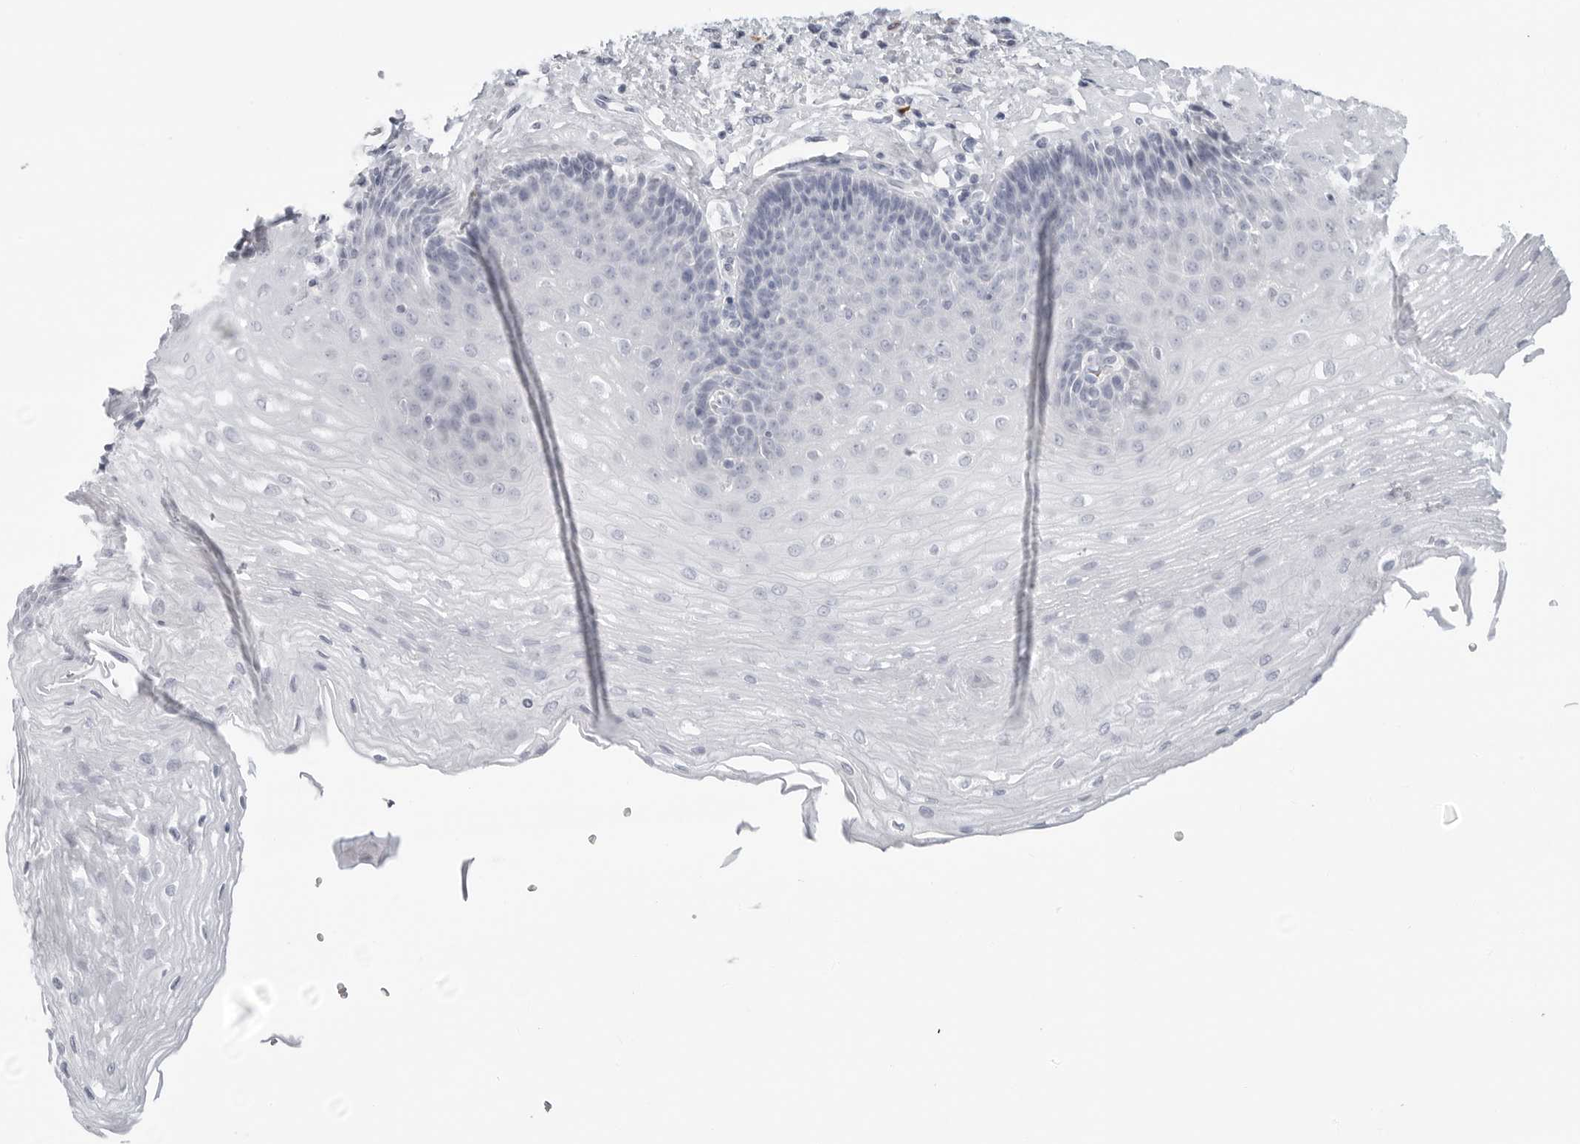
{"staining": {"intensity": "negative", "quantity": "none", "location": "none"}, "tissue": "esophagus", "cell_type": "Squamous epithelial cells", "image_type": "normal", "snomed": [{"axis": "morphology", "description": "Normal tissue, NOS"}, {"axis": "topography", "description": "Esophagus"}], "caption": "The image demonstrates no significant staining in squamous epithelial cells of esophagus.", "gene": "AMPD1", "patient": {"sex": "female", "age": 66}}